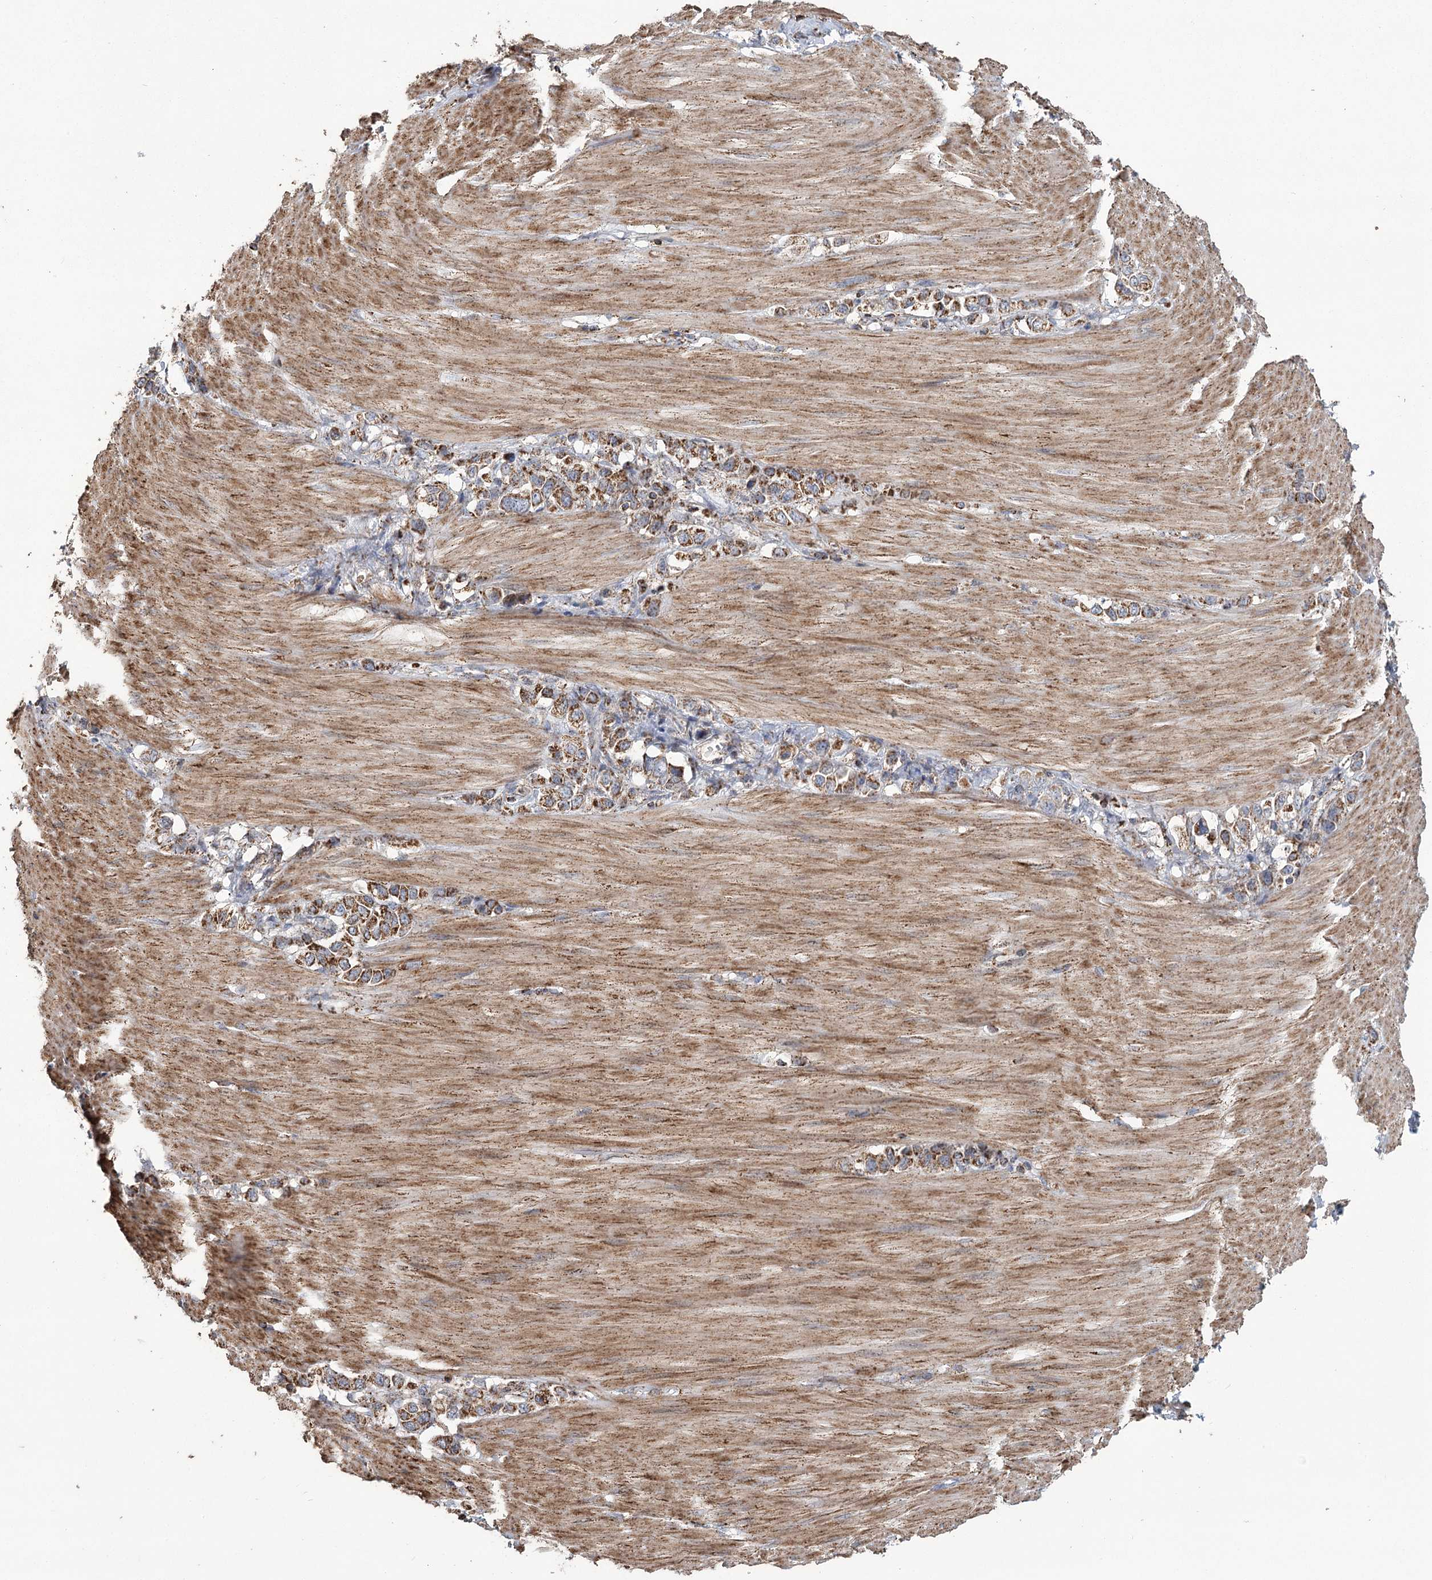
{"staining": {"intensity": "strong", "quantity": ">75%", "location": "cytoplasmic/membranous"}, "tissue": "stomach cancer", "cell_type": "Tumor cells", "image_type": "cancer", "snomed": [{"axis": "morphology", "description": "Adenocarcinoma, NOS"}, {"axis": "topography", "description": "Stomach"}], "caption": "Strong cytoplasmic/membranous positivity is seen in about >75% of tumor cells in adenocarcinoma (stomach).", "gene": "RANBP3L", "patient": {"sex": "female", "age": 65}}